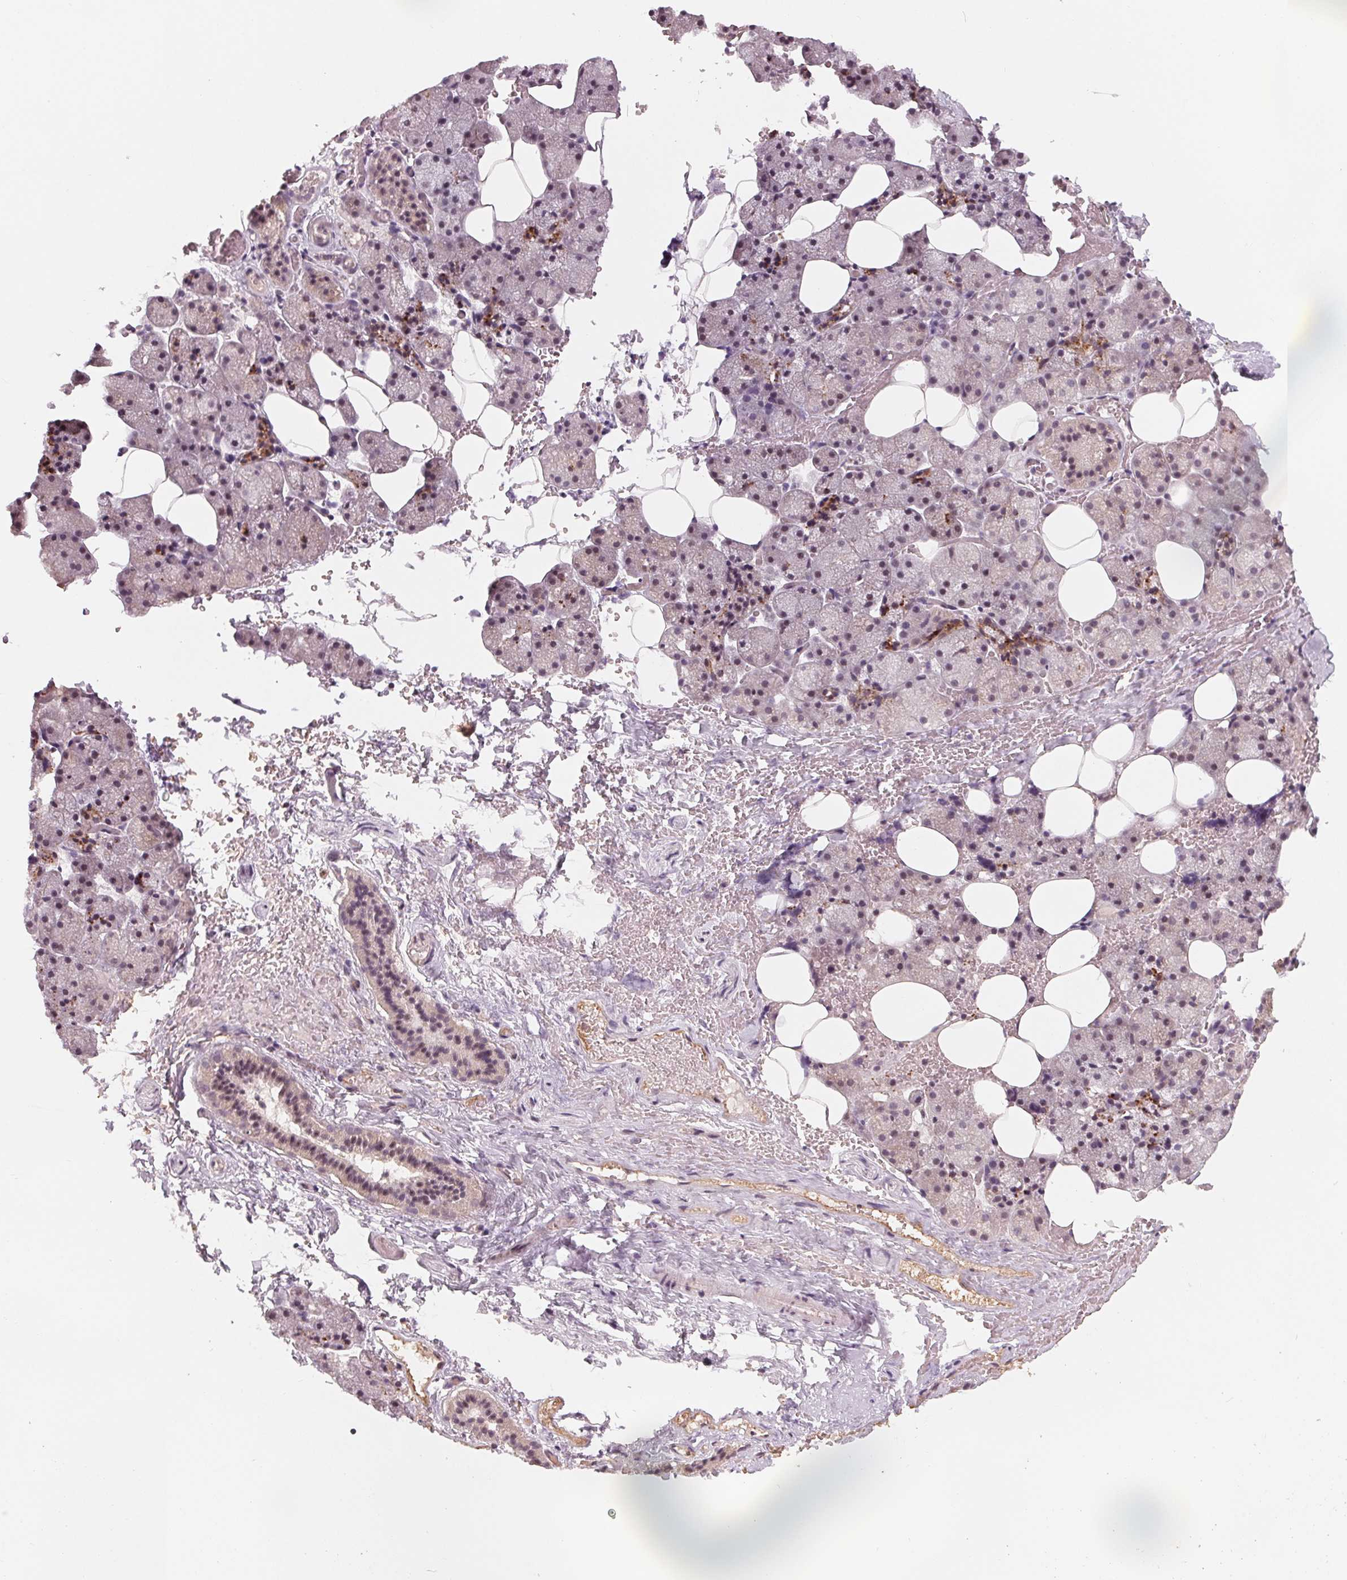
{"staining": {"intensity": "weak", "quantity": "25%-75%", "location": "cytoplasmic/membranous,nuclear"}, "tissue": "salivary gland", "cell_type": "Glandular cells", "image_type": "normal", "snomed": [{"axis": "morphology", "description": "Normal tissue, NOS"}, {"axis": "topography", "description": "Salivary gland"}, {"axis": "topography", "description": "Peripheral nerve tissue"}], "caption": "A high-resolution histopathology image shows immunohistochemistry staining of benign salivary gland, which displays weak cytoplasmic/membranous,nuclear positivity in about 25%-75% of glandular cells.", "gene": "IL9R", "patient": {"sex": "male", "age": 38}}